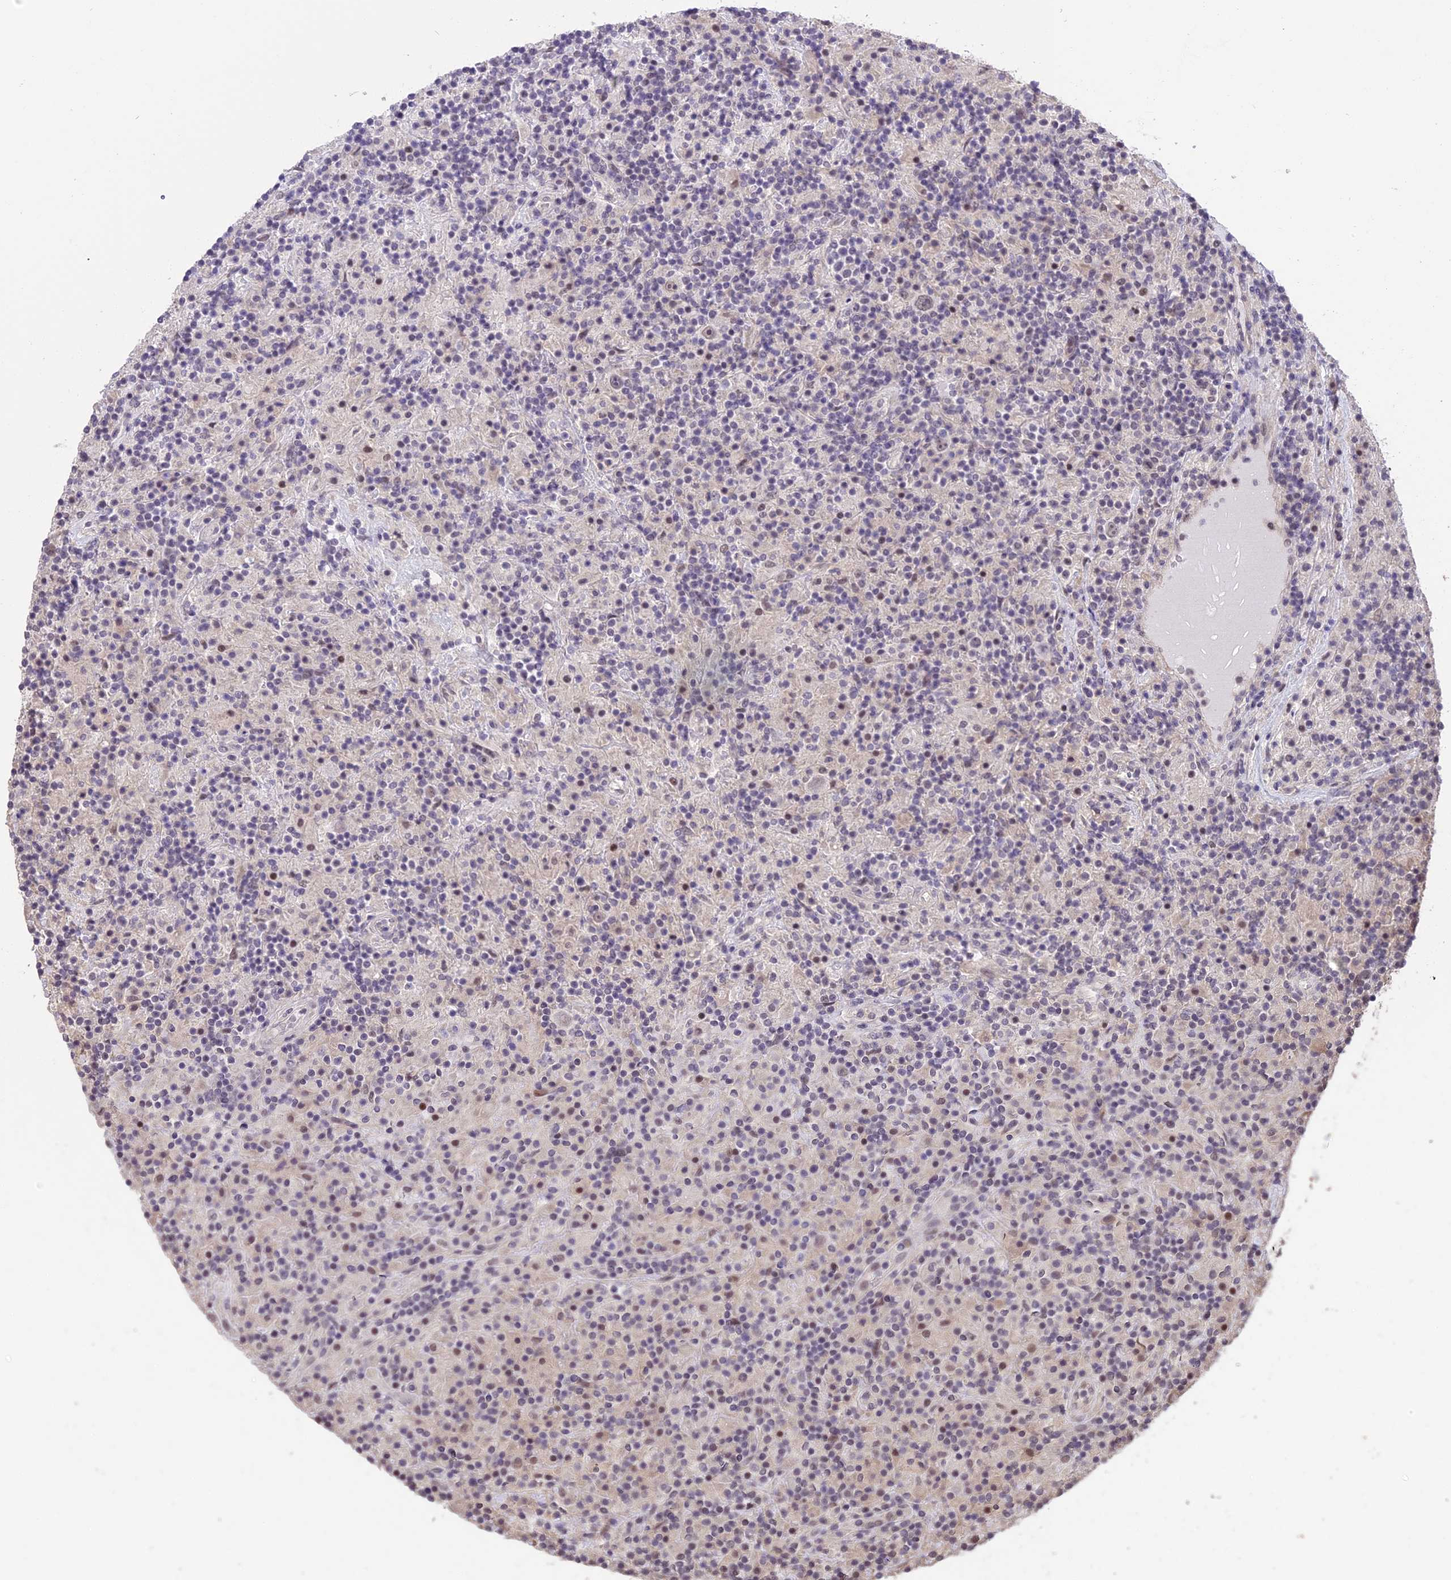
{"staining": {"intensity": "weak", "quantity": ">75%", "location": "nuclear"}, "tissue": "lymphoma", "cell_type": "Tumor cells", "image_type": "cancer", "snomed": [{"axis": "morphology", "description": "Hodgkin's disease, NOS"}, {"axis": "topography", "description": "Lymph node"}], "caption": "Approximately >75% of tumor cells in human Hodgkin's disease demonstrate weak nuclear protein staining as visualized by brown immunohistochemical staining.", "gene": "TIGD7", "patient": {"sex": "male", "age": 70}}